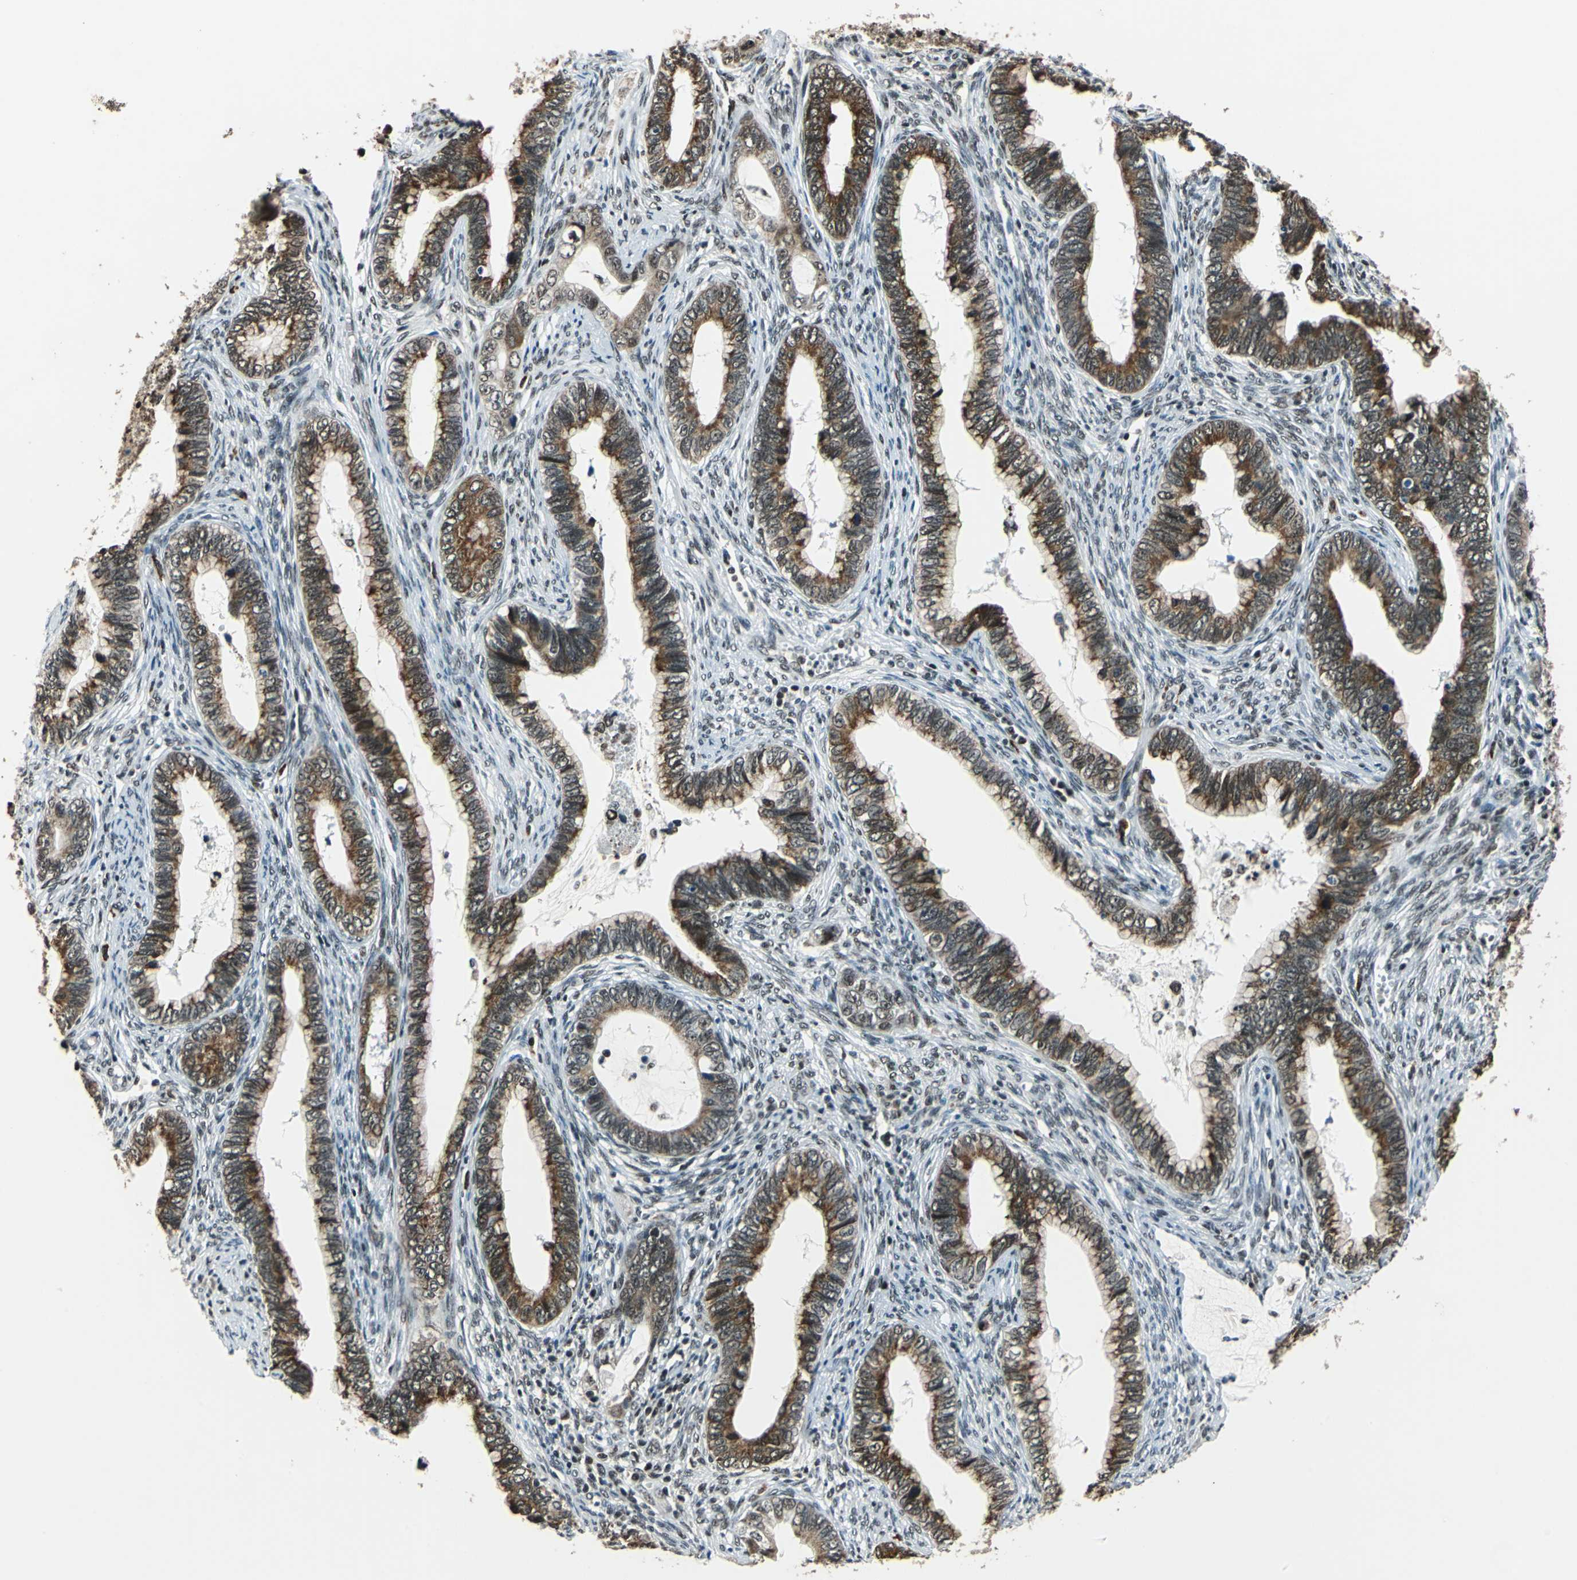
{"staining": {"intensity": "strong", "quantity": ">75%", "location": "cytoplasmic/membranous"}, "tissue": "cervical cancer", "cell_type": "Tumor cells", "image_type": "cancer", "snomed": [{"axis": "morphology", "description": "Adenocarcinoma, NOS"}, {"axis": "topography", "description": "Cervix"}], "caption": "This micrograph demonstrates immunohistochemistry (IHC) staining of human adenocarcinoma (cervical), with high strong cytoplasmic/membranous staining in about >75% of tumor cells.", "gene": "BCLAF1", "patient": {"sex": "female", "age": 44}}